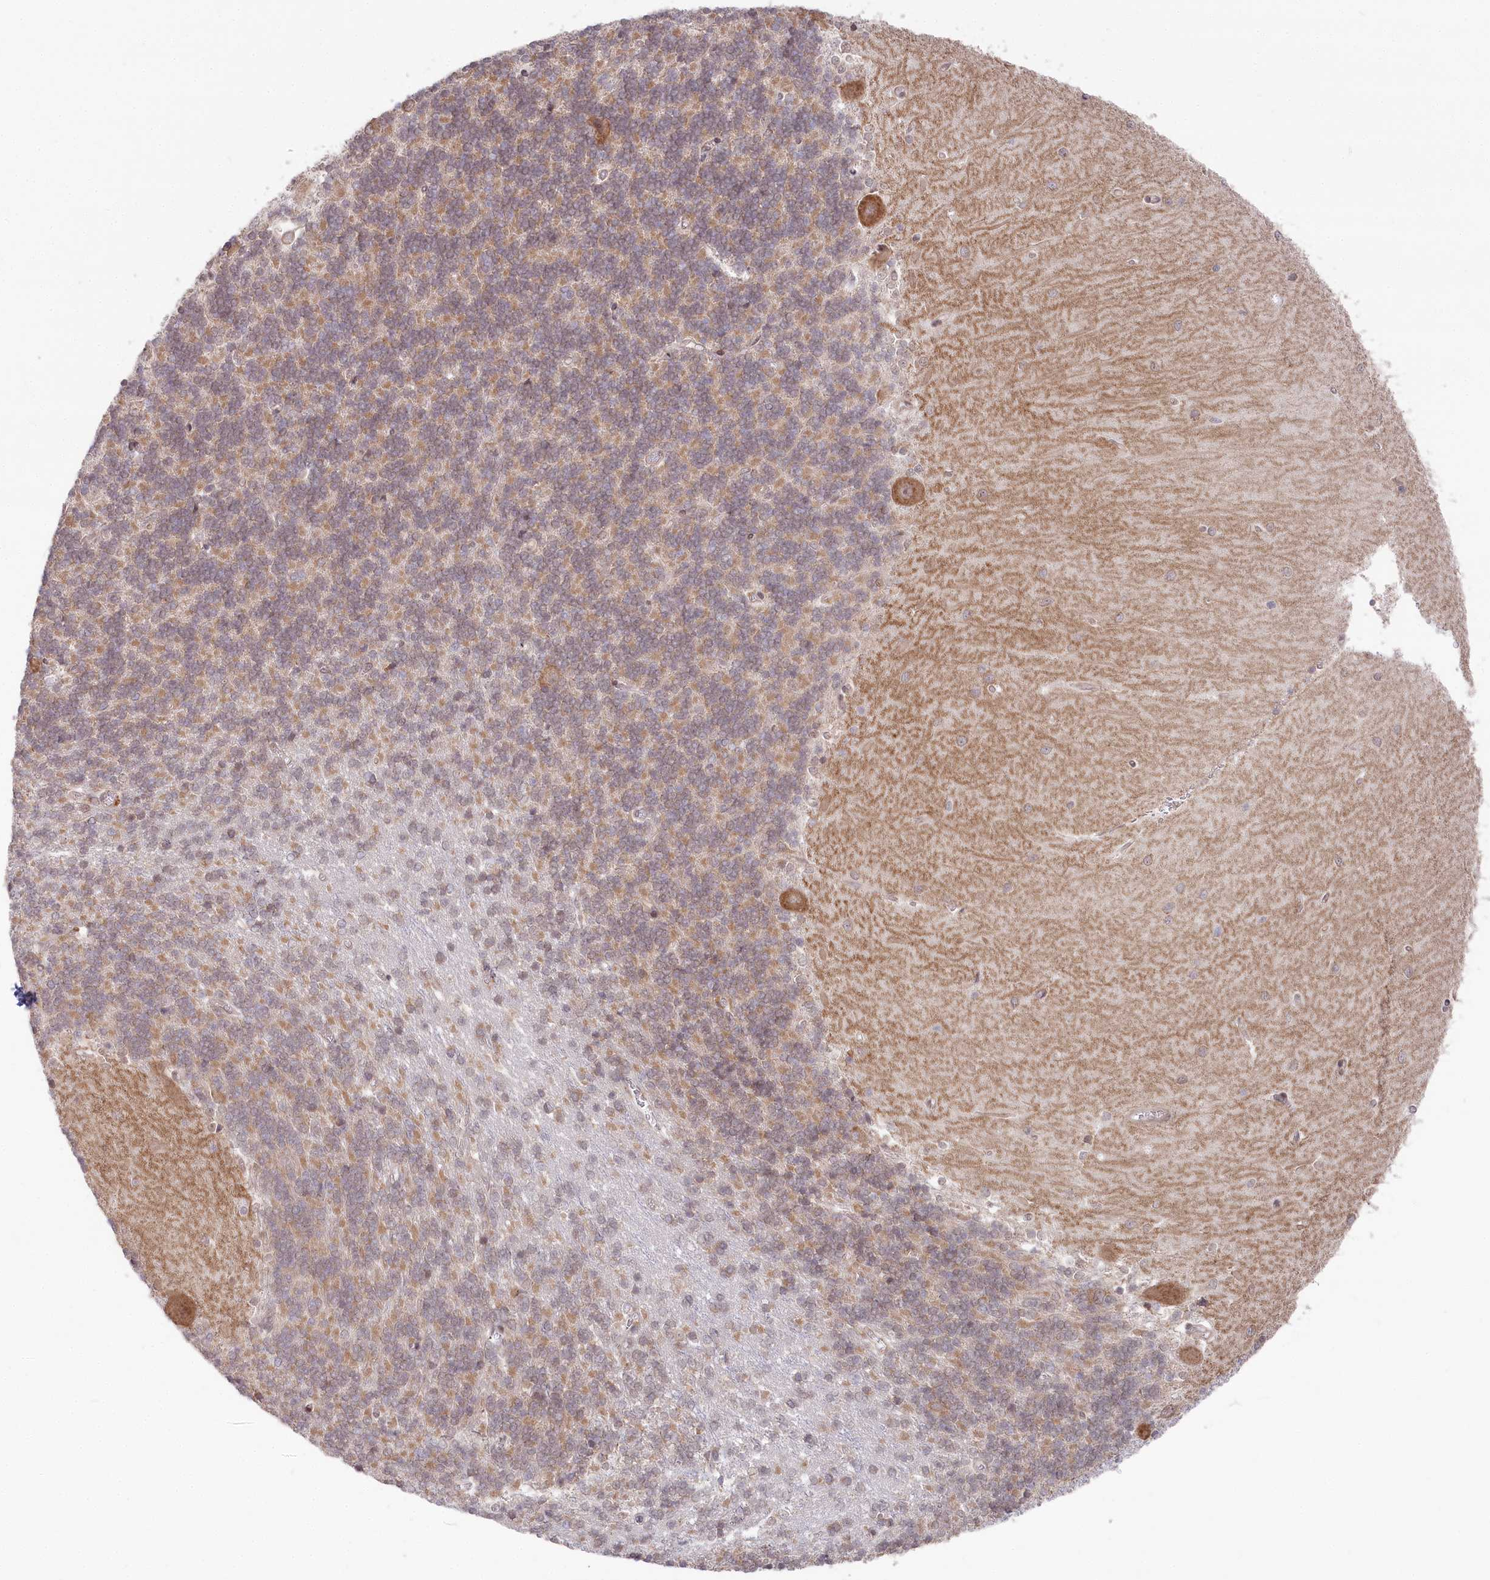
{"staining": {"intensity": "weak", "quantity": "25%-75%", "location": "cytoplasmic/membranous,nuclear"}, "tissue": "cerebellum", "cell_type": "Cells in granular layer", "image_type": "normal", "snomed": [{"axis": "morphology", "description": "Normal tissue, NOS"}, {"axis": "topography", "description": "Cerebellum"}], "caption": "A high-resolution histopathology image shows IHC staining of unremarkable cerebellum, which shows weak cytoplasmic/membranous,nuclear staining in about 25%-75% of cells in granular layer. (DAB IHC with brightfield microscopy, high magnification).", "gene": "CGGBP1", "patient": {"sex": "male", "age": 37}}